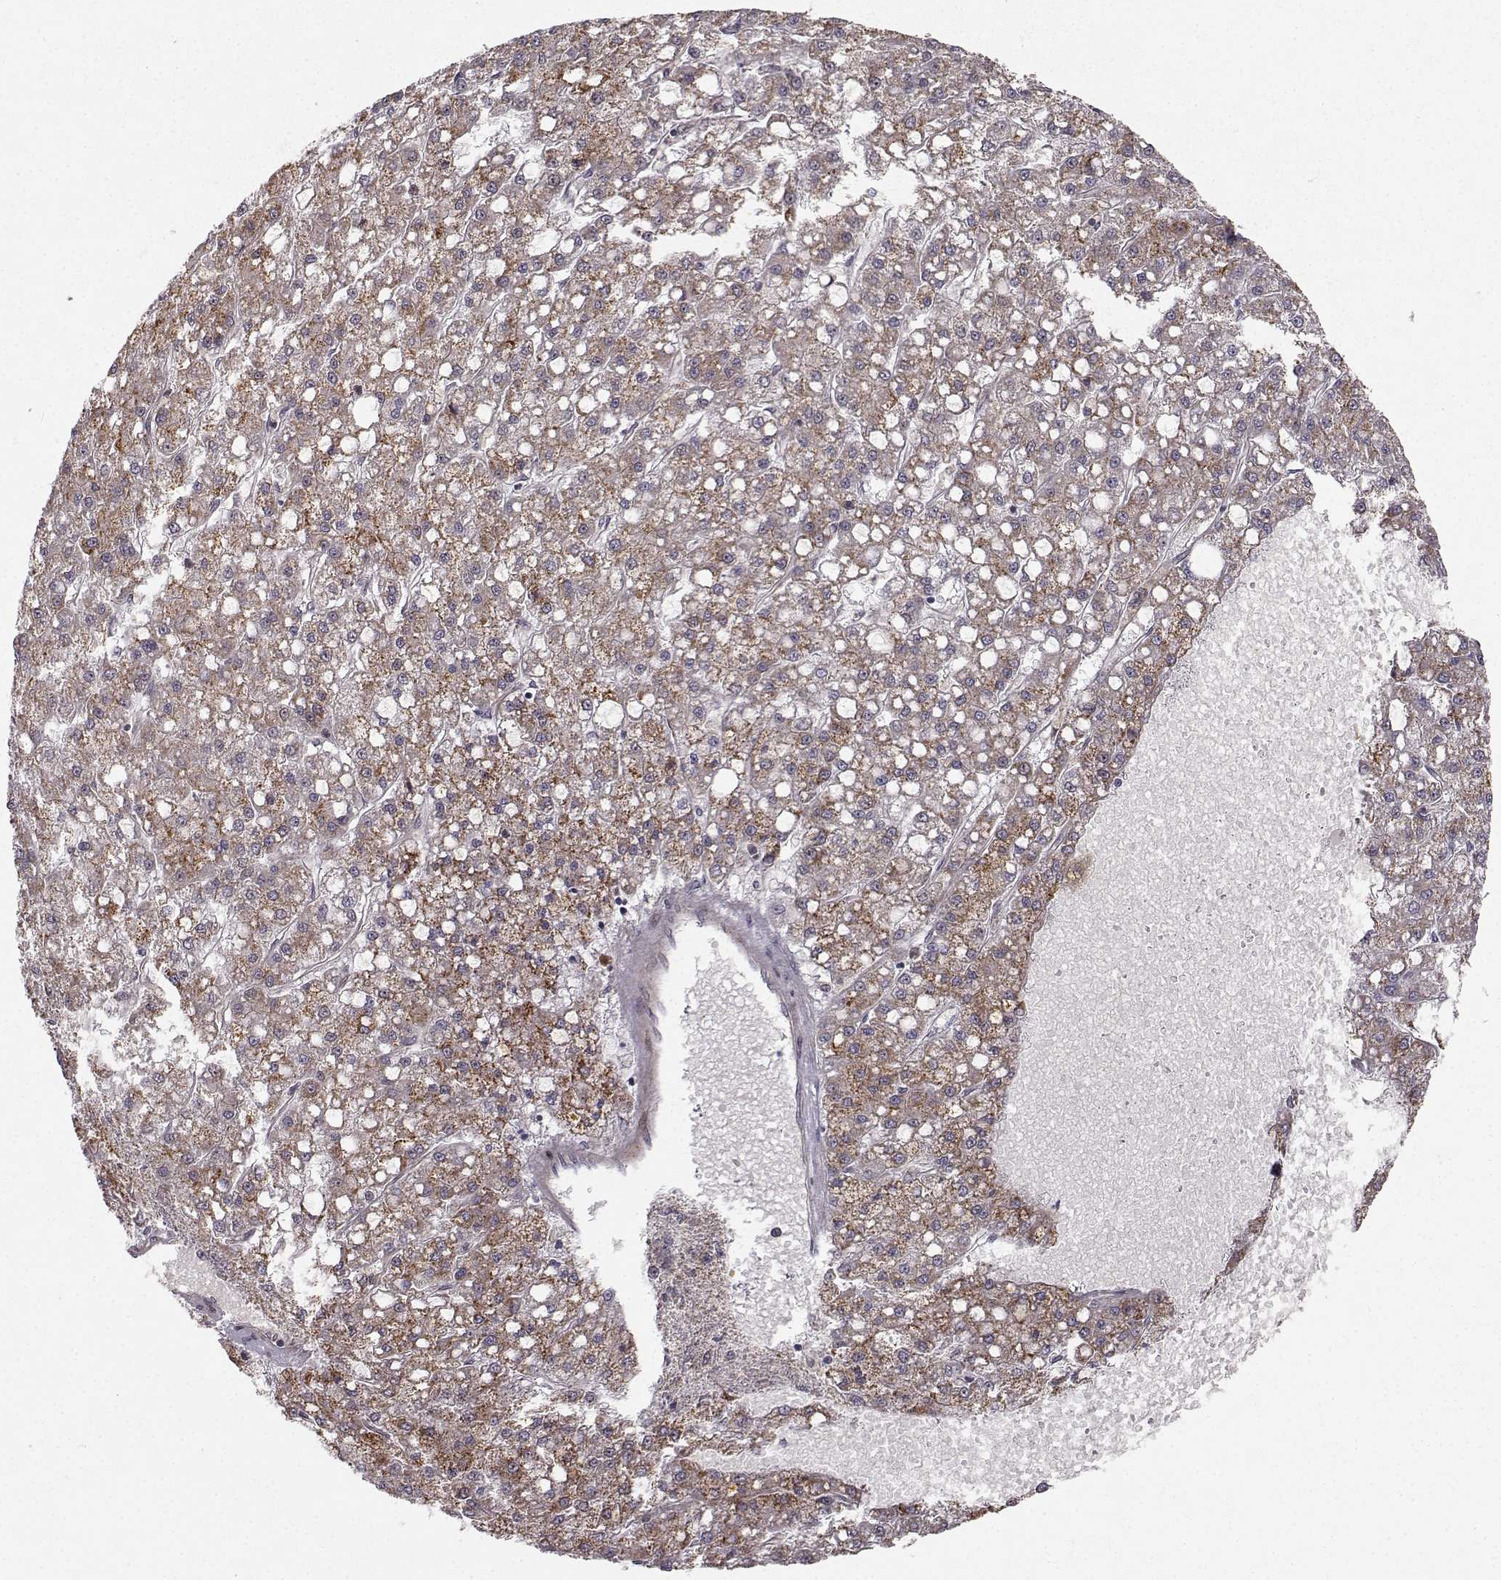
{"staining": {"intensity": "moderate", "quantity": "25%-75%", "location": "cytoplasmic/membranous"}, "tissue": "liver cancer", "cell_type": "Tumor cells", "image_type": "cancer", "snomed": [{"axis": "morphology", "description": "Carcinoma, Hepatocellular, NOS"}, {"axis": "topography", "description": "Liver"}], "caption": "Liver cancer (hepatocellular carcinoma) tissue exhibits moderate cytoplasmic/membranous positivity in about 25%-75% of tumor cells", "gene": "APC", "patient": {"sex": "male", "age": 67}}